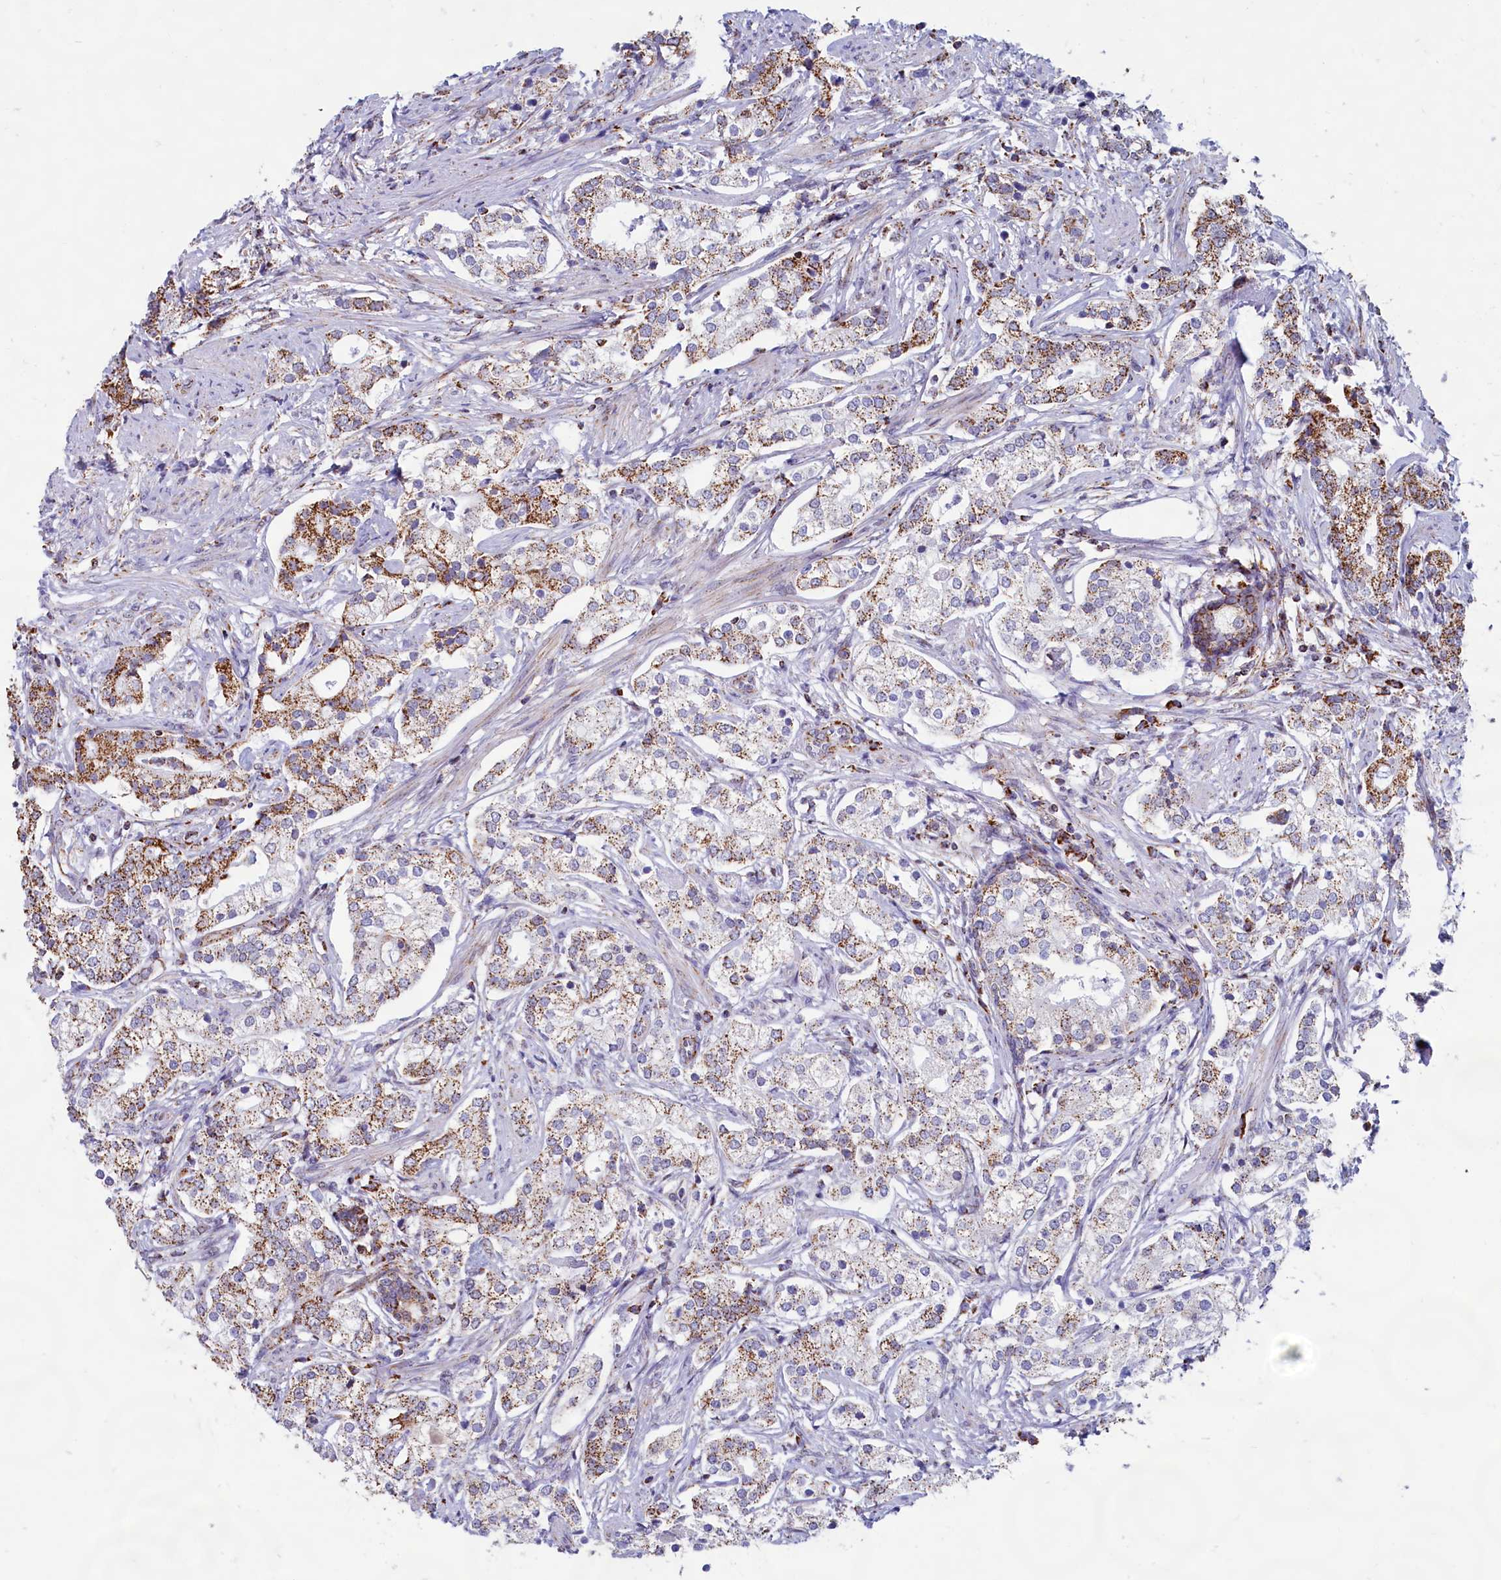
{"staining": {"intensity": "strong", "quantity": "25%-75%", "location": "cytoplasmic/membranous"}, "tissue": "prostate cancer", "cell_type": "Tumor cells", "image_type": "cancer", "snomed": [{"axis": "morphology", "description": "Adenocarcinoma, High grade"}, {"axis": "topography", "description": "Prostate"}], "caption": "Immunohistochemistry (IHC) of human adenocarcinoma (high-grade) (prostate) demonstrates high levels of strong cytoplasmic/membranous positivity in about 25%-75% of tumor cells. (Brightfield microscopy of DAB IHC at high magnification).", "gene": "C1D", "patient": {"sex": "male", "age": 69}}